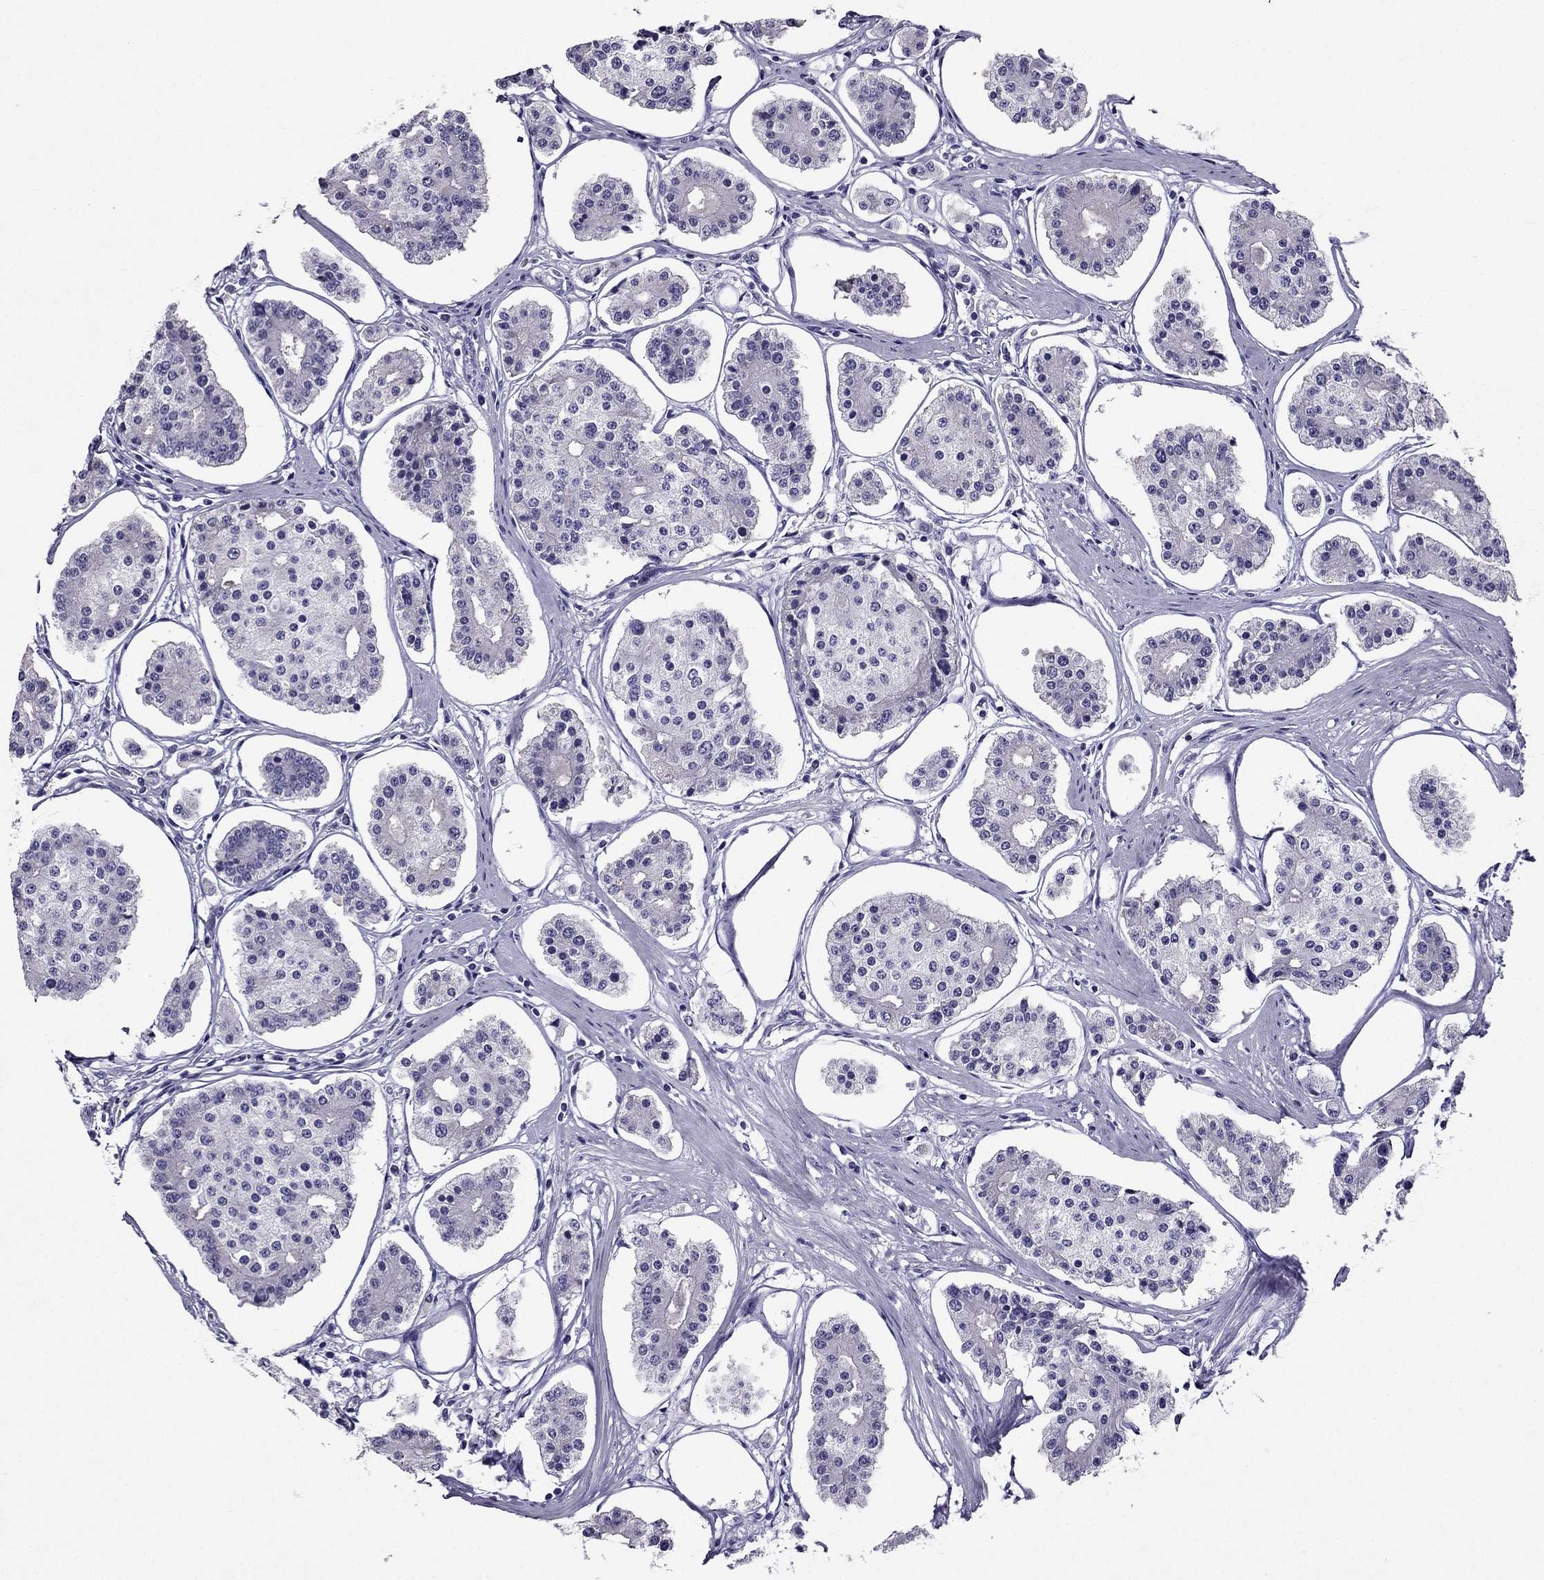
{"staining": {"intensity": "negative", "quantity": "none", "location": "none"}, "tissue": "carcinoid", "cell_type": "Tumor cells", "image_type": "cancer", "snomed": [{"axis": "morphology", "description": "Carcinoid, malignant, NOS"}, {"axis": "topography", "description": "Small intestine"}], "caption": "The photomicrograph demonstrates no staining of tumor cells in carcinoid (malignant). (DAB IHC visualized using brightfield microscopy, high magnification).", "gene": "ZNF541", "patient": {"sex": "female", "age": 65}}